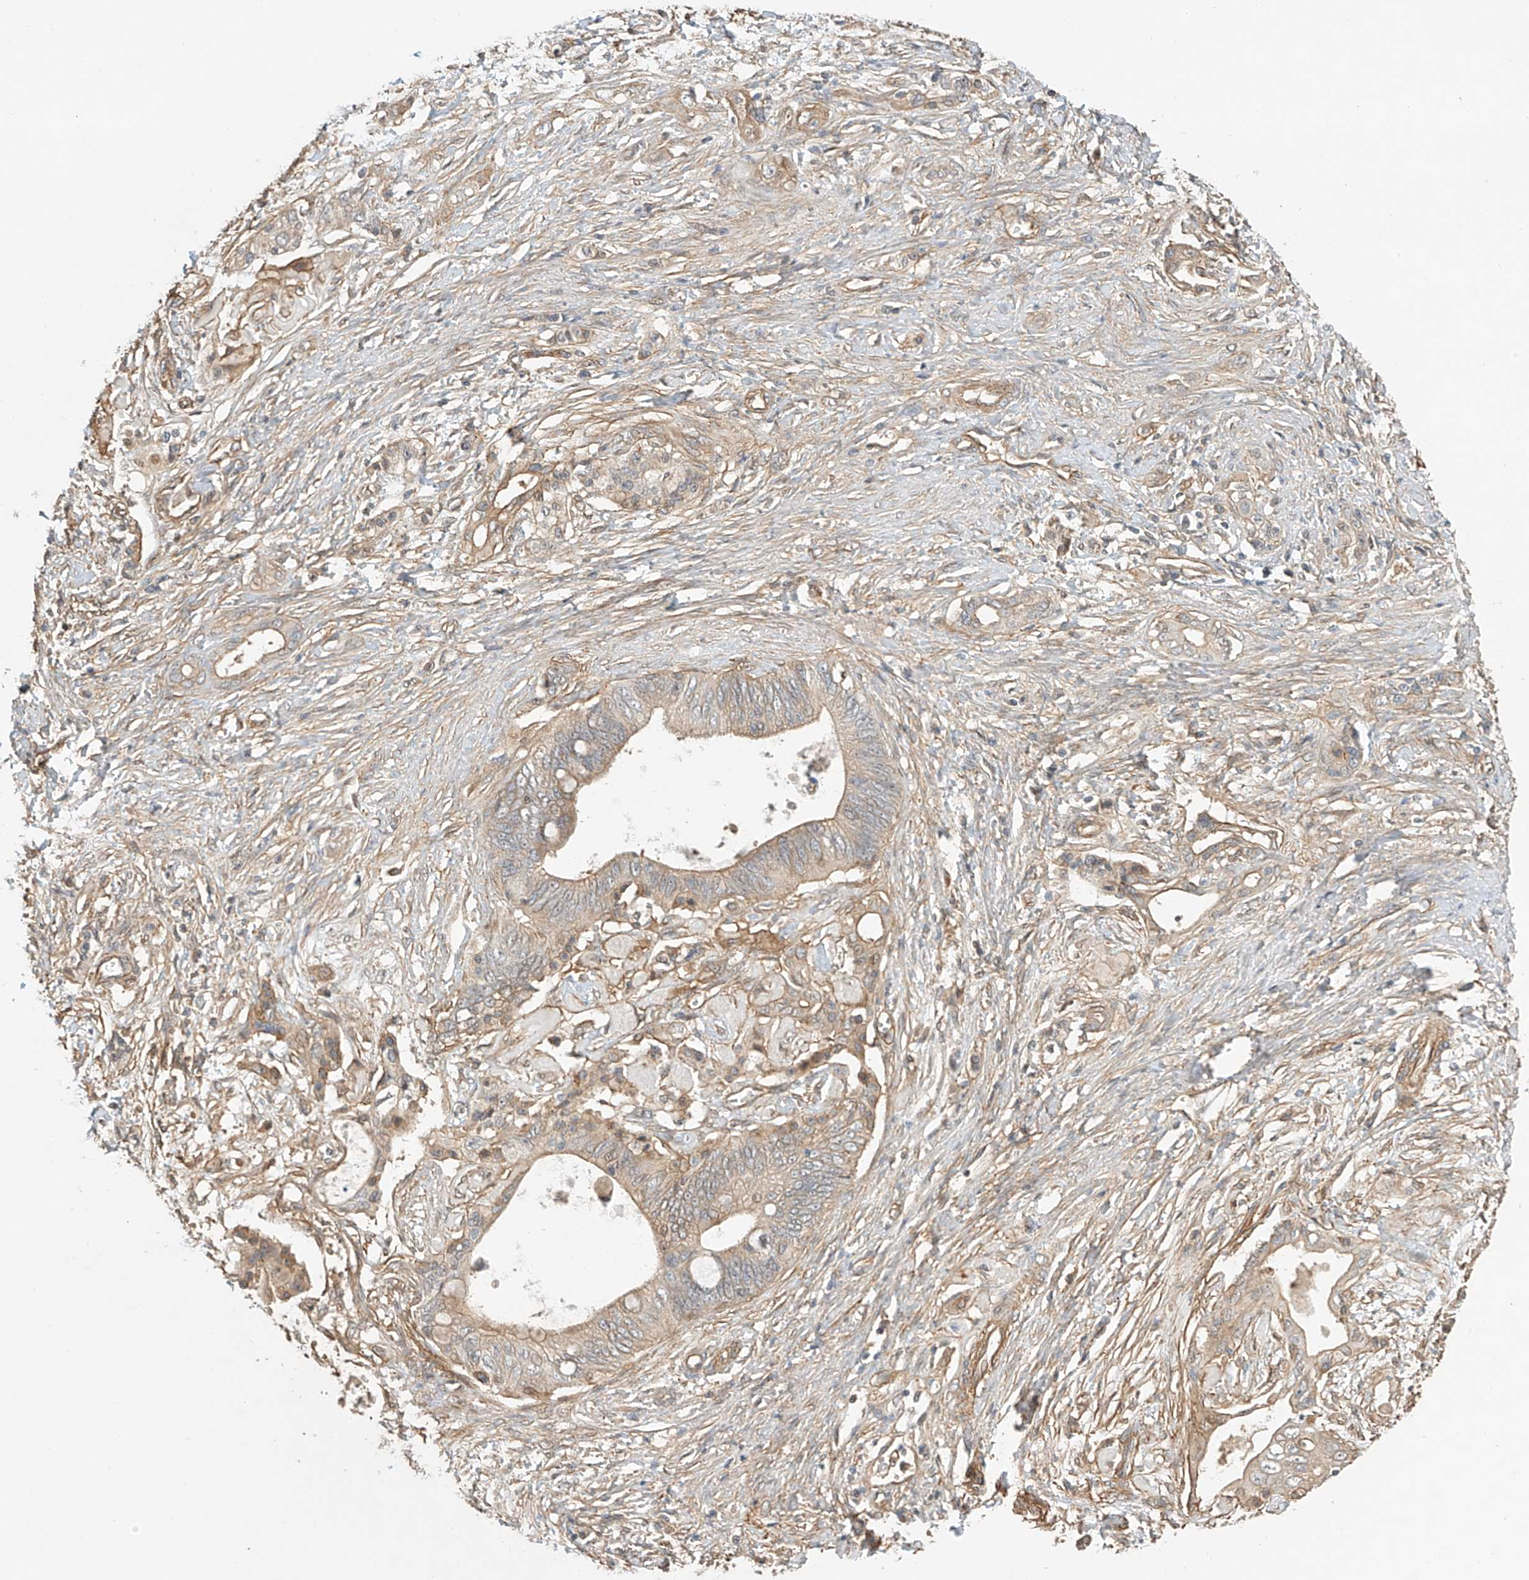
{"staining": {"intensity": "weak", "quantity": "25%-75%", "location": "cytoplasmic/membranous"}, "tissue": "pancreatic cancer", "cell_type": "Tumor cells", "image_type": "cancer", "snomed": [{"axis": "morphology", "description": "Adenocarcinoma, NOS"}, {"axis": "topography", "description": "Pancreas"}], "caption": "About 25%-75% of tumor cells in human pancreatic cancer show weak cytoplasmic/membranous protein staining as visualized by brown immunohistochemical staining.", "gene": "CSMD3", "patient": {"sex": "male", "age": 70}}